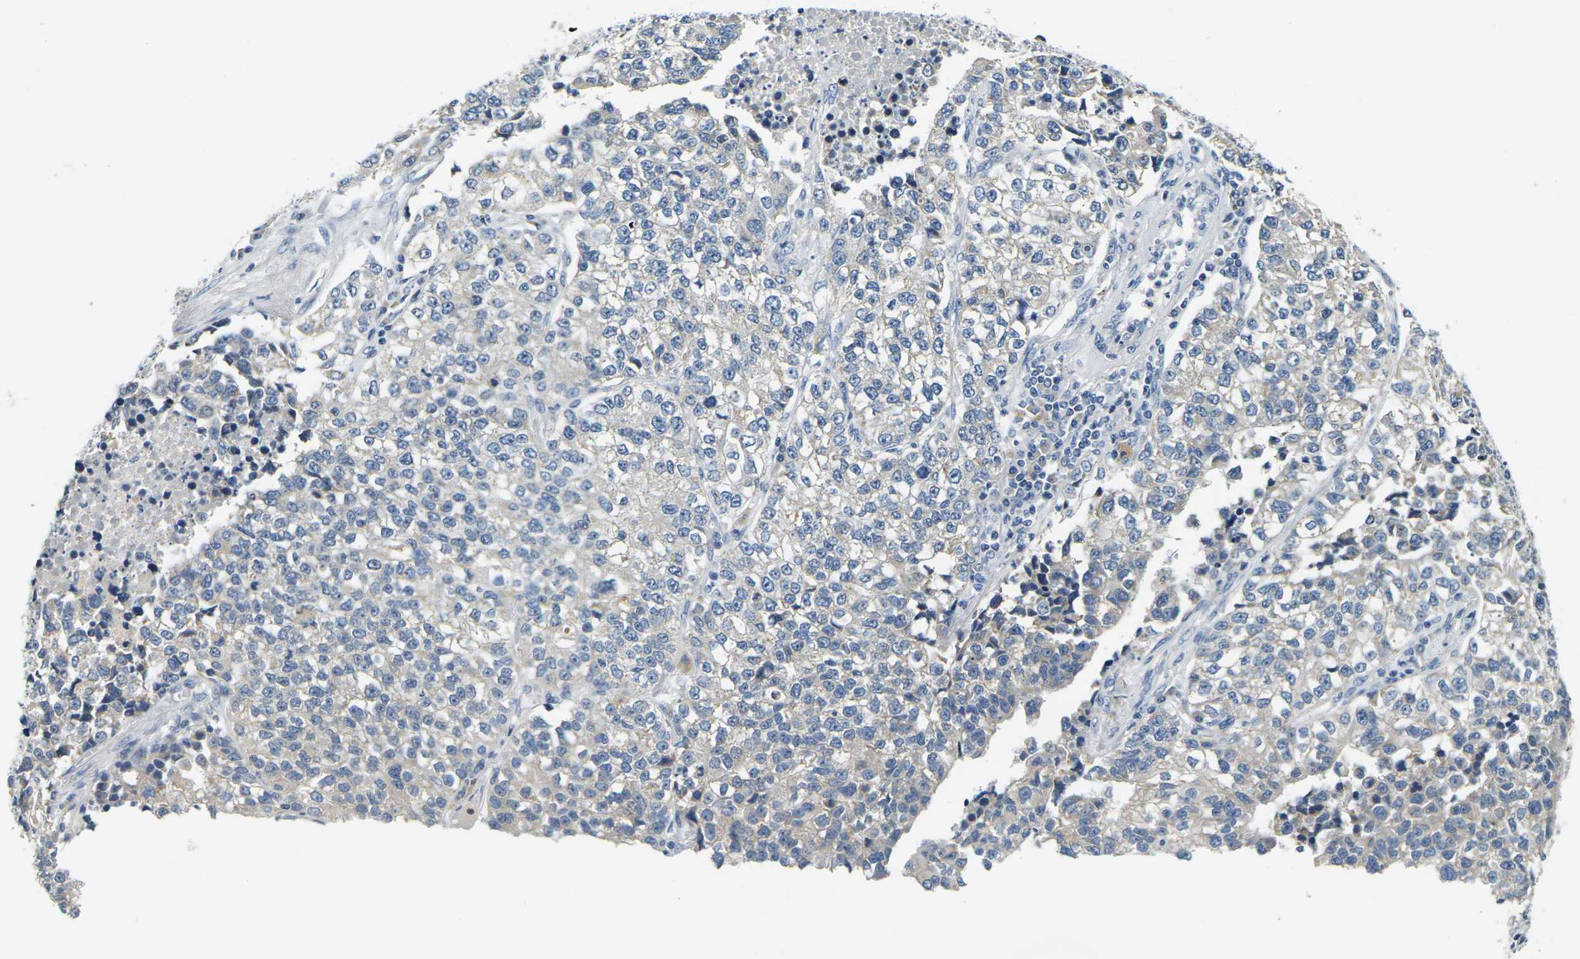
{"staining": {"intensity": "negative", "quantity": "none", "location": "none"}, "tissue": "lung cancer", "cell_type": "Tumor cells", "image_type": "cancer", "snomed": [{"axis": "morphology", "description": "Adenocarcinoma, NOS"}, {"axis": "topography", "description": "Lung"}], "caption": "A micrograph of human lung cancer (adenocarcinoma) is negative for staining in tumor cells.", "gene": "SHISAL2B", "patient": {"sex": "male", "age": 49}}